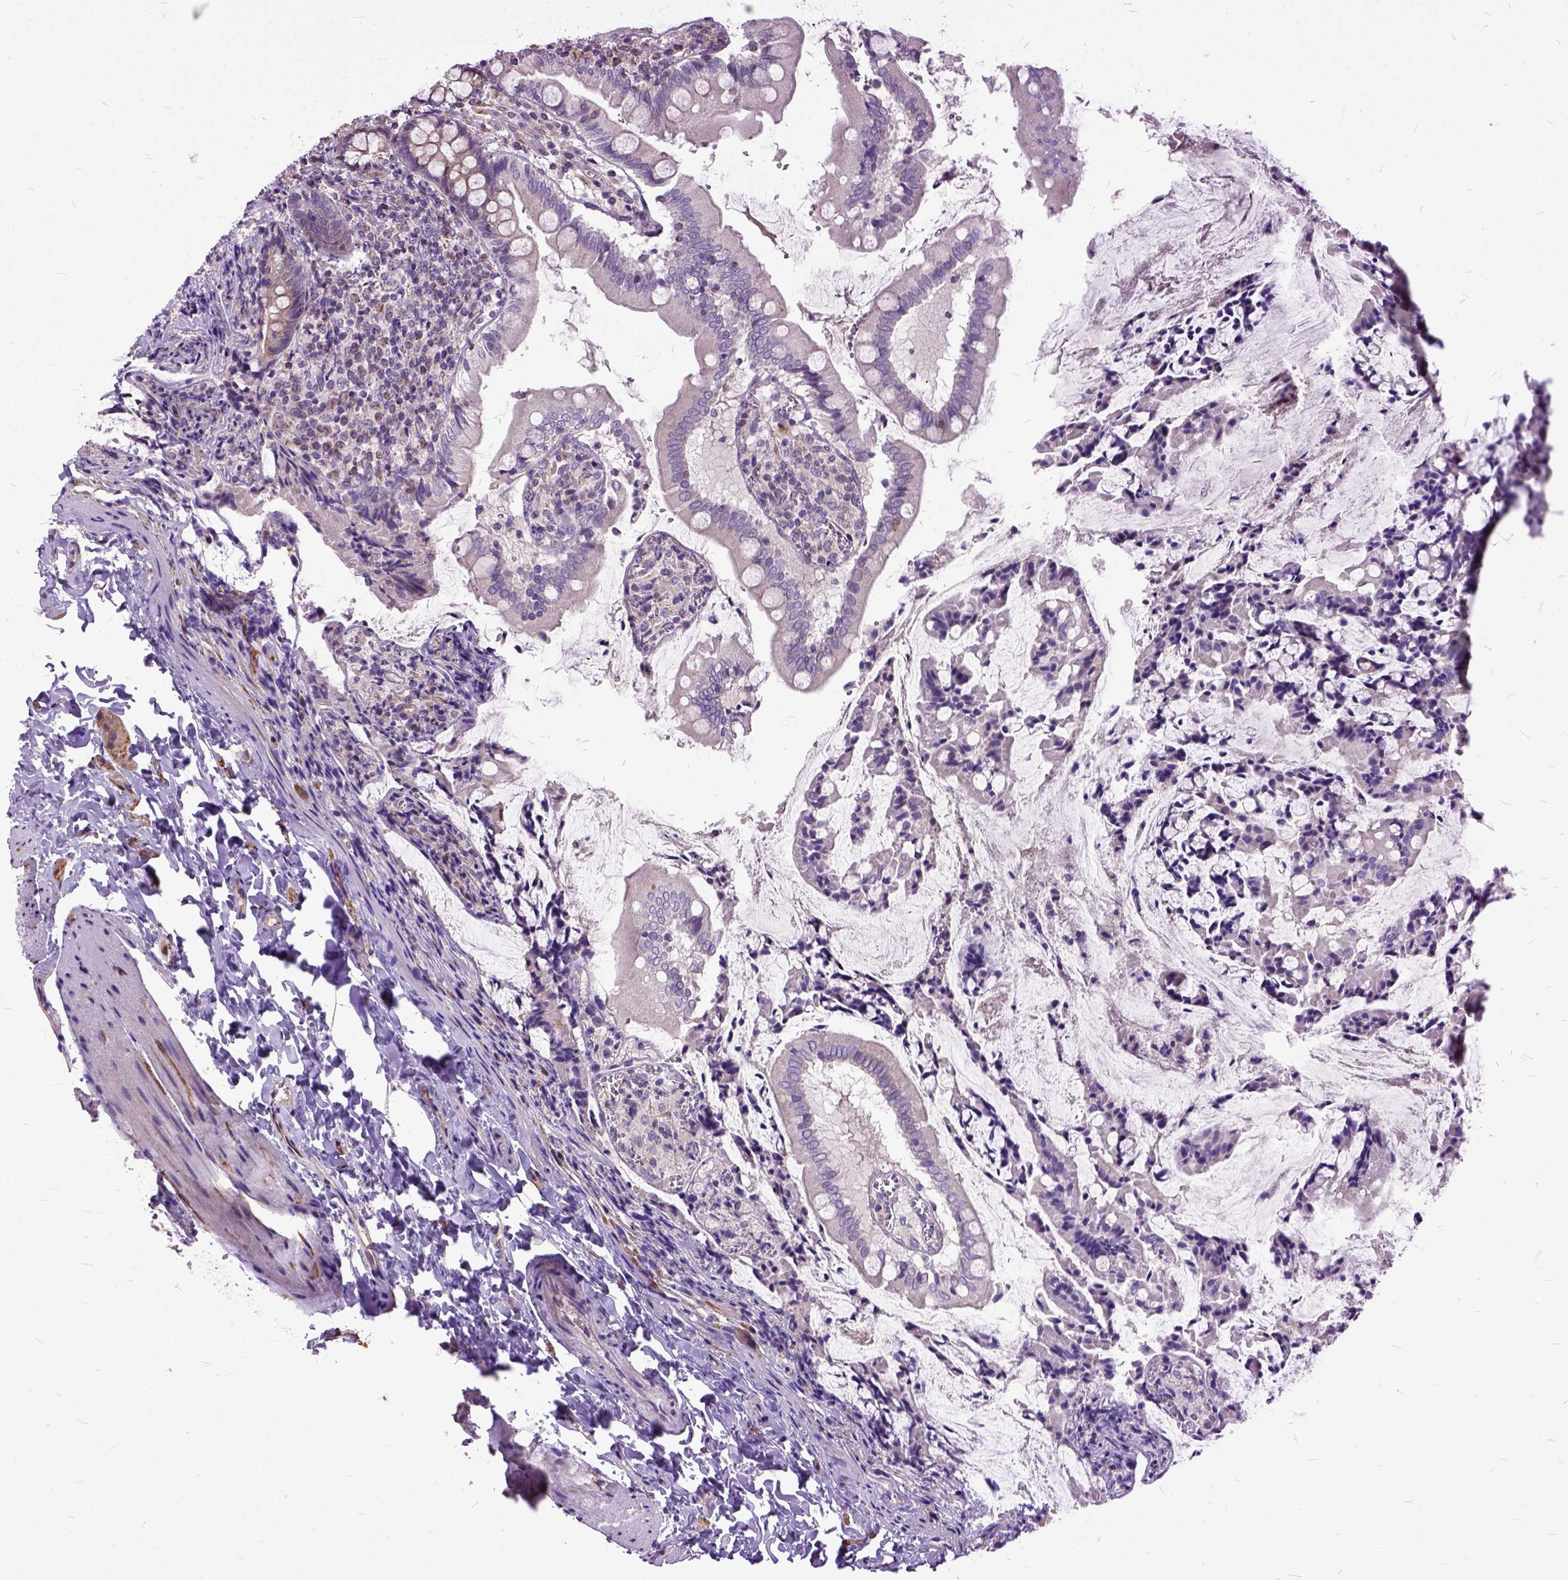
{"staining": {"intensity": "negative", "quantity": "none", "location": "none"}, "tissue": "small intestine", "cell_type": "Glandular cells", "image_type": "normal", "snomed": [{"axis": "morphology", "description": "Normal tissue, NOS"}, {"axis": "topography", "description": "Small intestine"}], "caption": "This is a histopathology image of IHC staining of normal small intestine, which shows no expression in glandular cells. (Stains: DAB IHC with hematoxylin counter stain, Microscopy: brightfield microscopy at high magnification).", "gene": "AREG", "patient": {"sex": "female", "age": 56}}